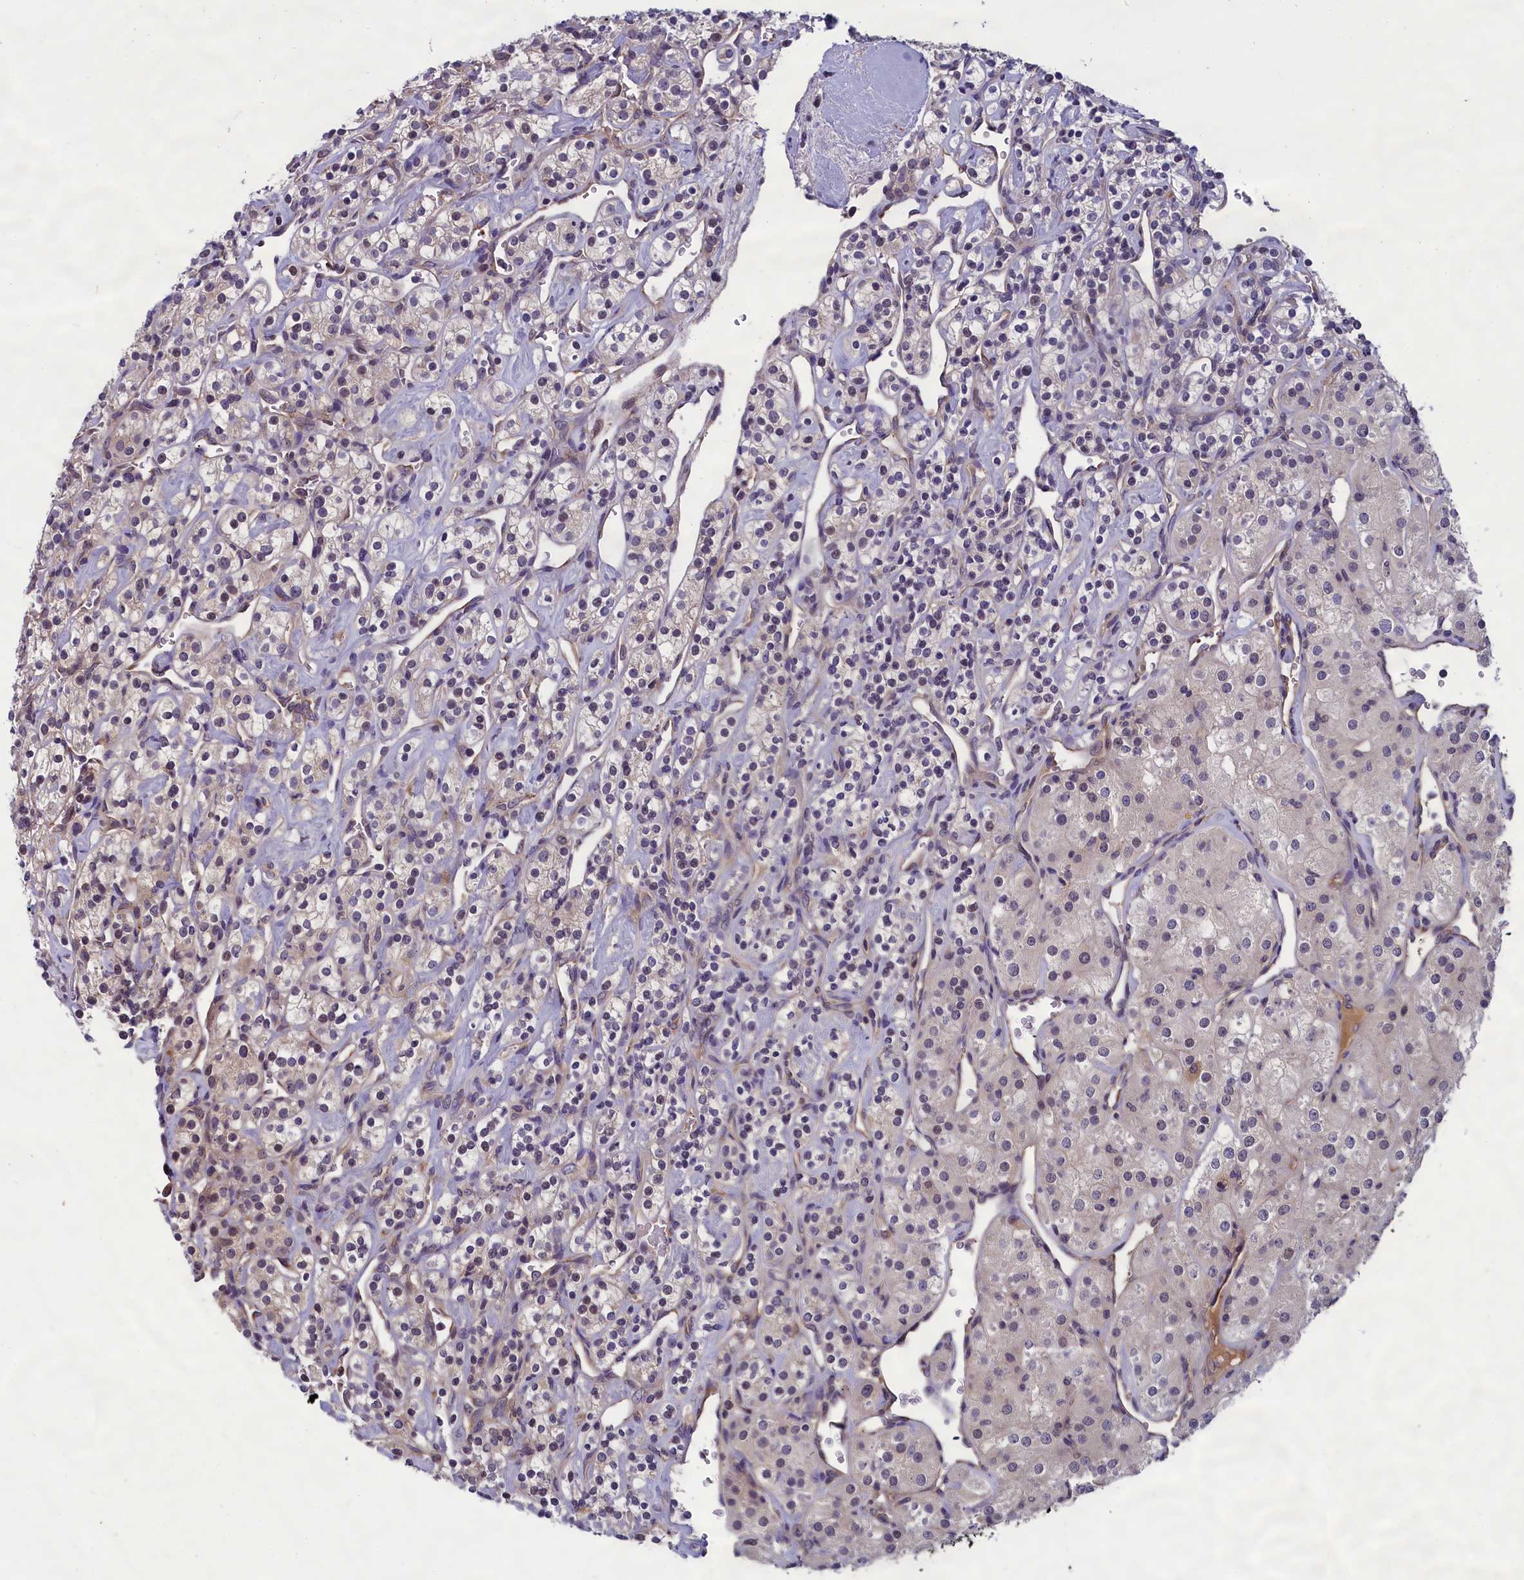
{"staining": {"intensity": "weak", "quantity": "<25%", "location": "nuclear"}, "tissue": "renal cancer", "cell_type": "Tumor cells", "image_type": "cancer", "snomed": [{"axis": "morphology", "description": "Adenocarcinoma, NOS"}, {"axis": "topography", "description": "Kidney"}], "caption": "An immunohistochemistry (IHC) micrograph of renal cancer (adenocarcinoma) is shown. There is no staining in tumor cells of renal cancer (adenocarcinoma). (DAB immunohistochemistry, high magnification).", "gene": "ABCC8", "patient": {"sex": "male", "age": 77}}